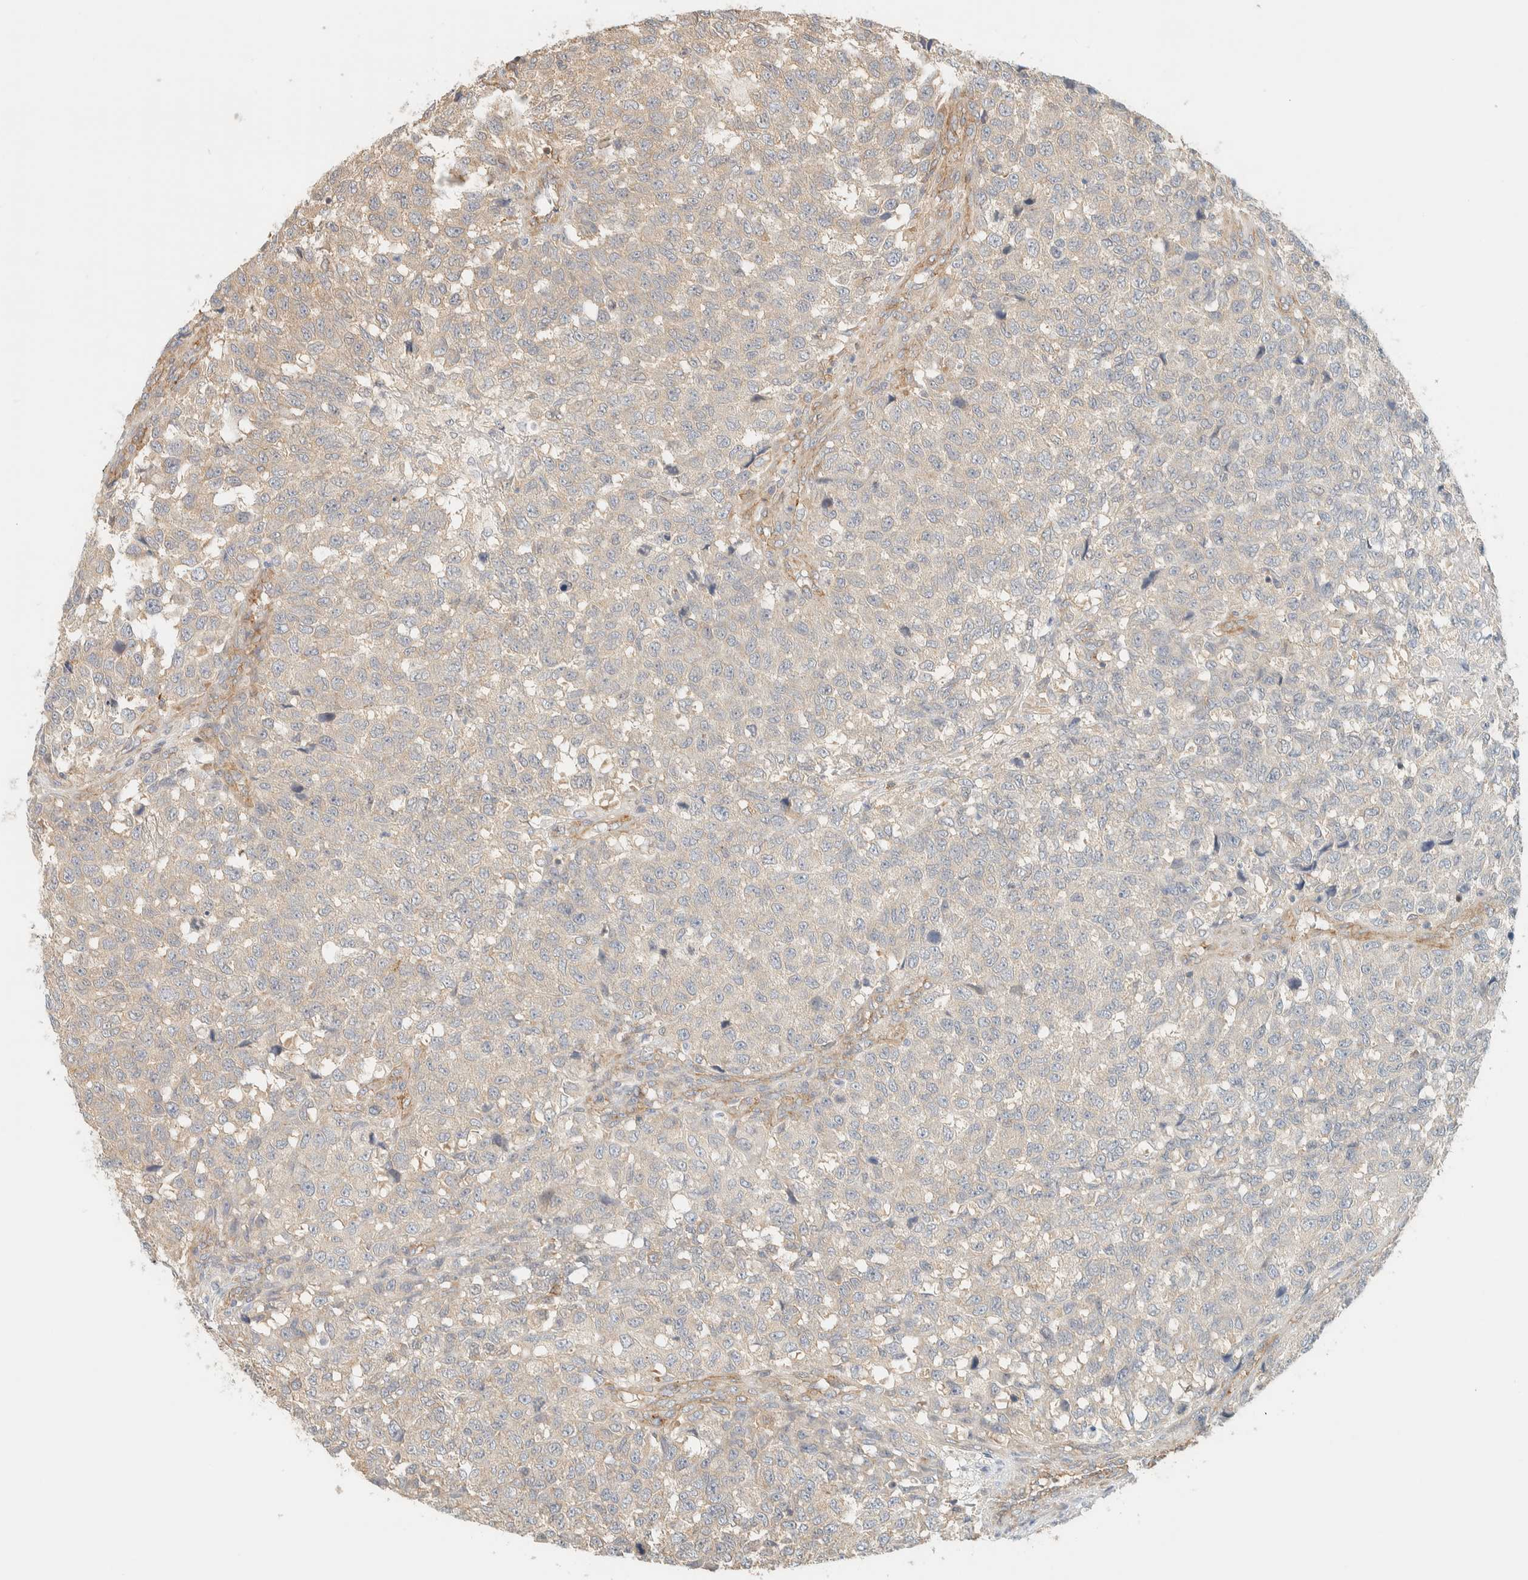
{"staining": {"intensity": "negative", "quantity": "none", "location": "none"}, "tissue": "testis cancer", "cell_type": "Tumor cells", "image_type": "cancer", "snomed": [{"axis": "morphology", "description": "Seminoma, NOS"}, {"axis": "topography", "description": "Testis"}], "caption": "There is no significant positivity in tumor cells of testis cancer.", "gene": "LIMA1", "patient": {"sex": "male", "age": 59}}